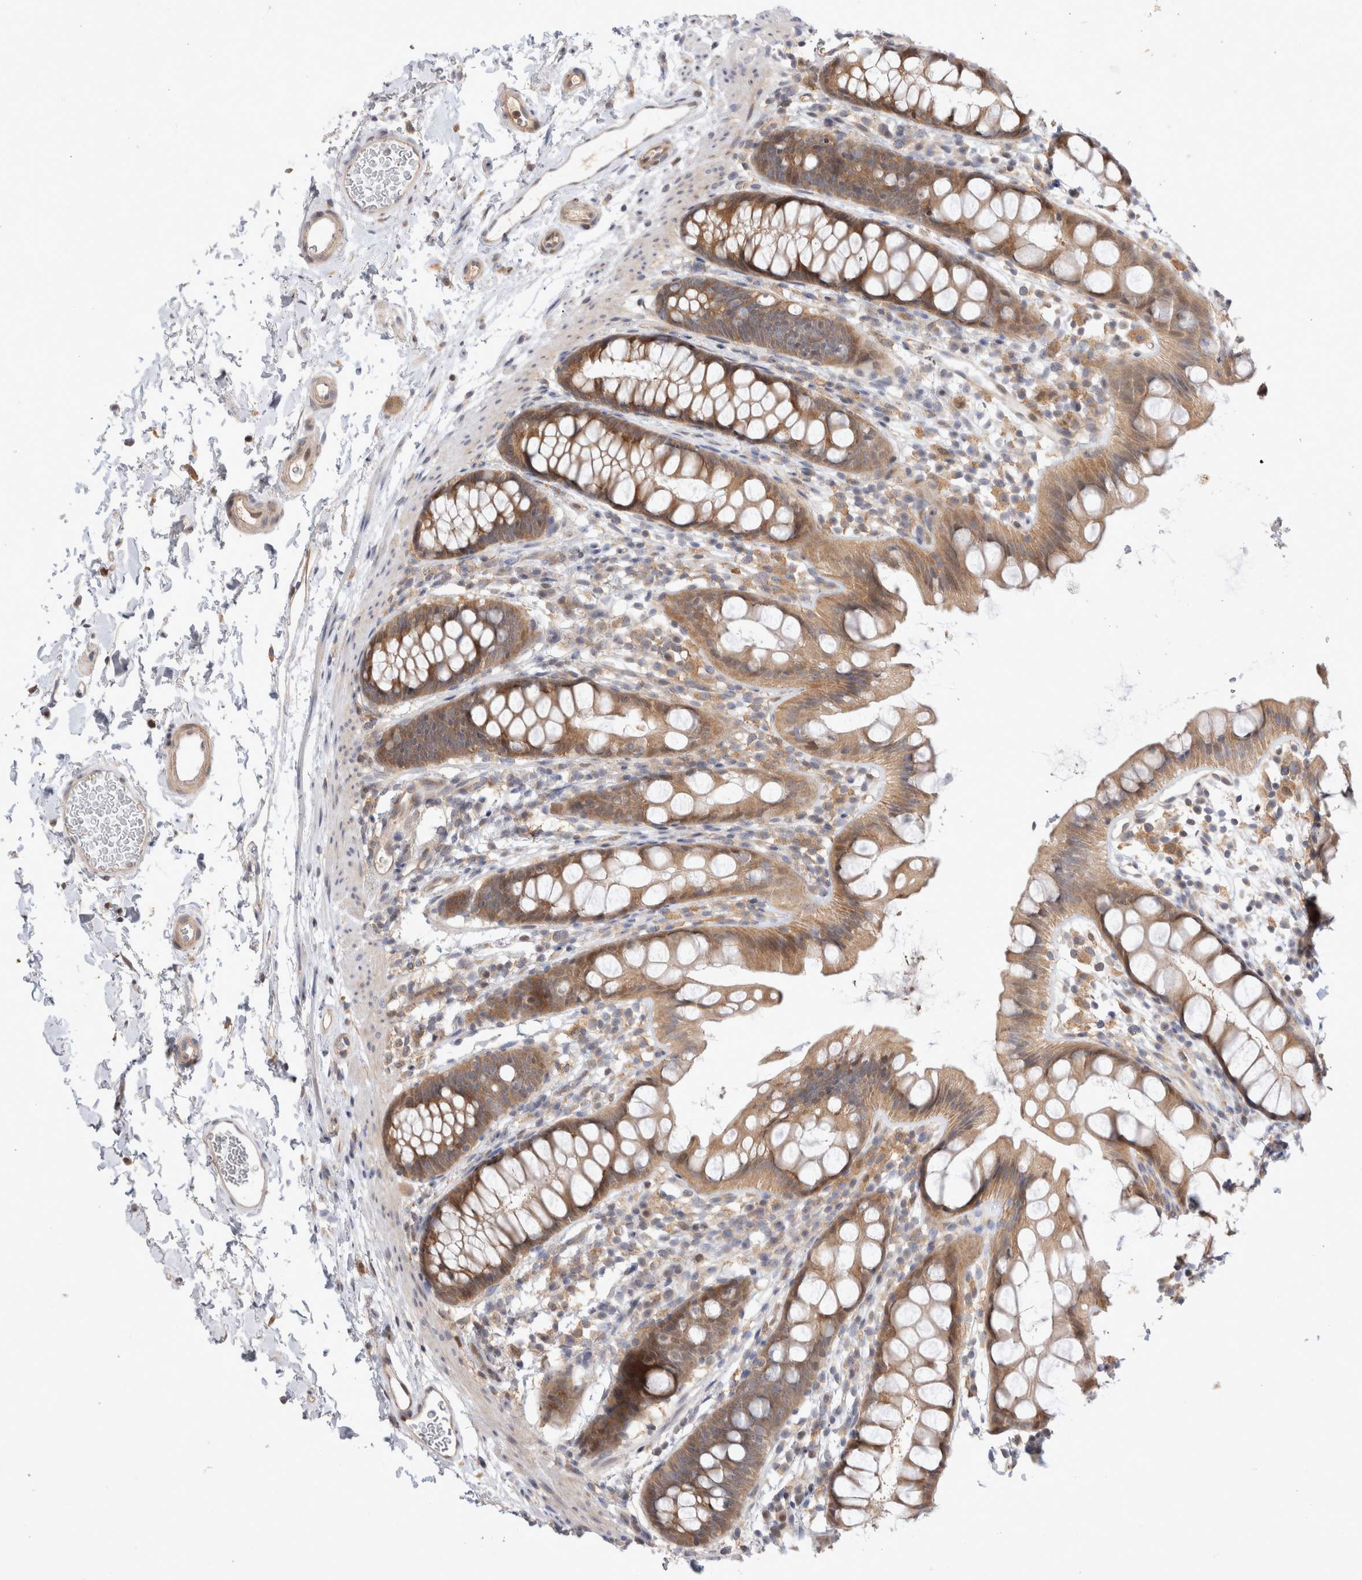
{"staining": {"intensity": "moderate", "quantity": ">75%", "location": "cytoplasmic/membranous"}, "tissue": "rectum", "cell_type": "Glandular cells", "image_type": "normal", "snomed": [{"axis": "morphology", "description": "Normal tissue, NOS"}, {"axis": "topography", "description": "Rectum"}], "caption": "Immunohistochemistry (IHC) (DAB (3,3'-diaminobenzidine)) staining of unremarkable human rectum shows moderate cytoplasmic/membranous protein positivity in approximately >75% of glandular cells.", "gene": "HTT", "patient": {"sex": "female", "age": 65}}